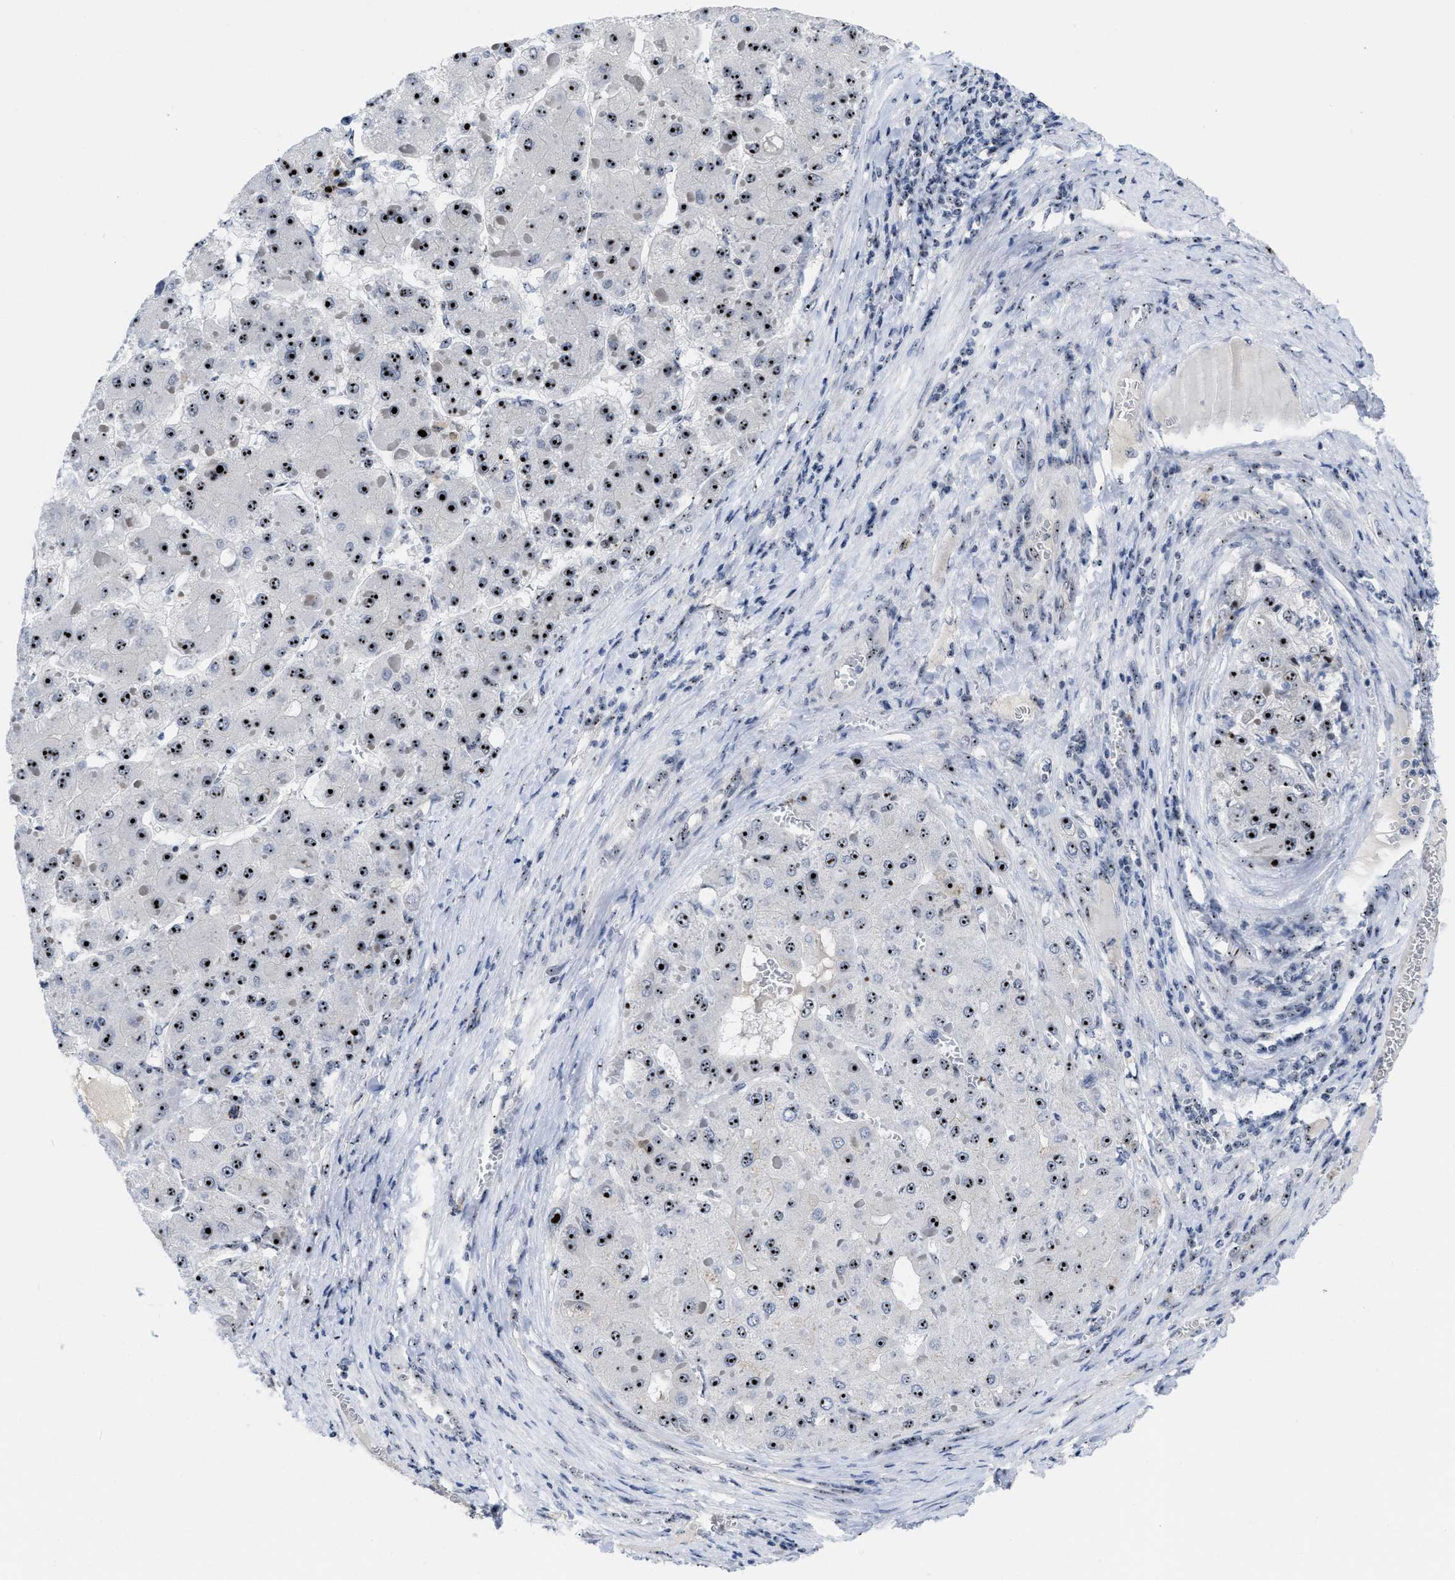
{"staining": {"intensity": "strong", "quantity": "25%-75%", "location": "nuclear"}, "tissue": "liver cancer", "cell_type": "Tumor cells", "image_type": "cancer", "snomed": [{"axis": "morphology", "description": "Carcinoma, Hepatocellular, NOS"}, {"axis": "topography", "description": "Liver"}], "caption": "Strong nuclear positivity is present in about 25%-75% of tumor cells in liver hepatocellular carcinoma. (Brightfield microscopy of DAB IHC at high magnification).", "gene": "NOP58", "patient": {"sex": "female", "age": 73}}